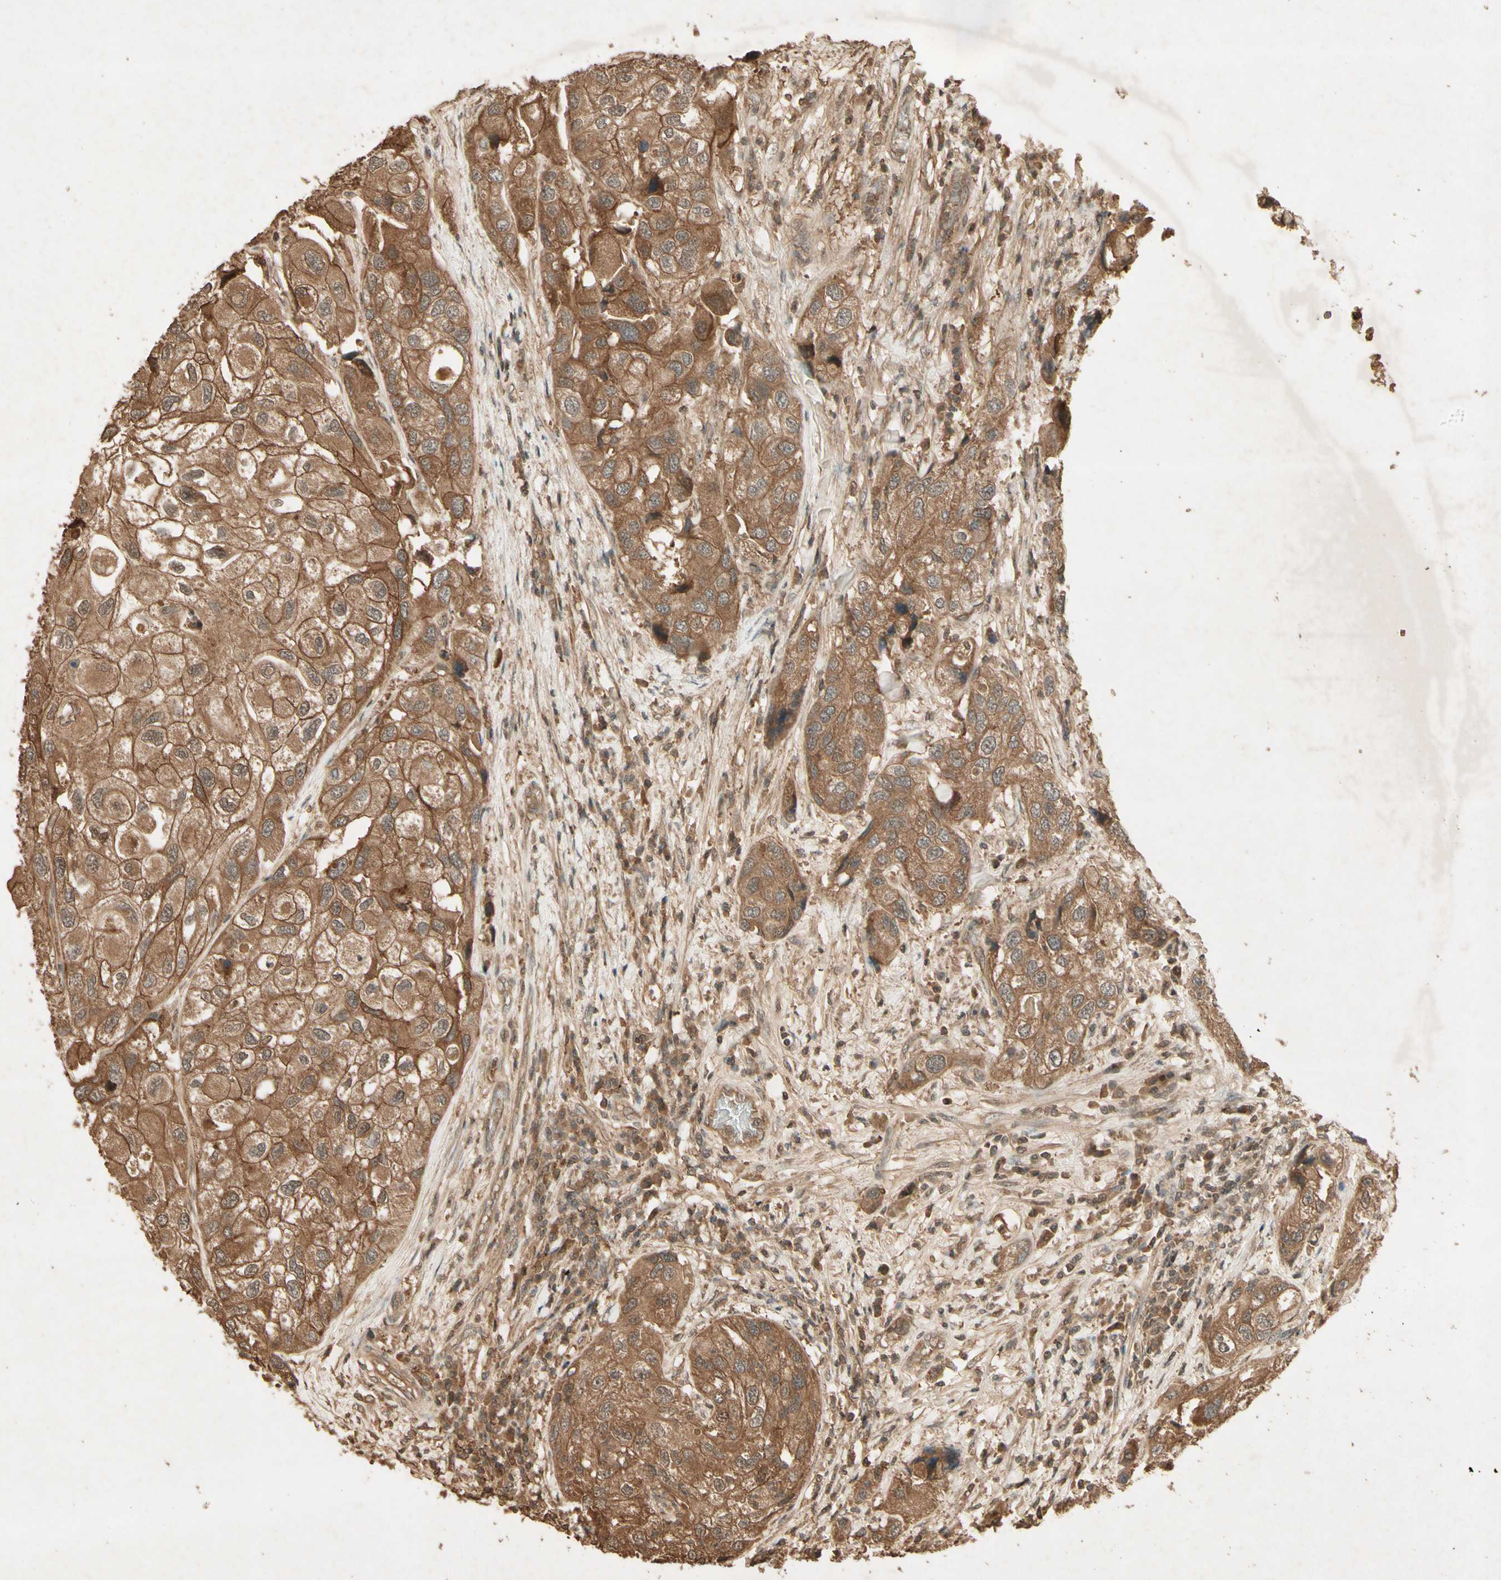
{"staining": {"intensity": "moderate", "quantity": ">75%", "location": "cytoplasmic/membranous"}, "tissue": "urothelial cancer", "cell_type": "Tumor cells", "image_type": "cancer", "snomed": [{"axis": "morphology", "description": "Urothelial carcinoma, High grade"}, {"axis": "topography", "description": "Urinary bladder"}], "caption": "Urothelial cancer stained for a protein (brown) demonstrates moderate cytoplasmic/membranous positive staining in approximately >75% of tumor cells.", "gene": "SMAD9", "patient": {"sex": "female", "age": 64}}